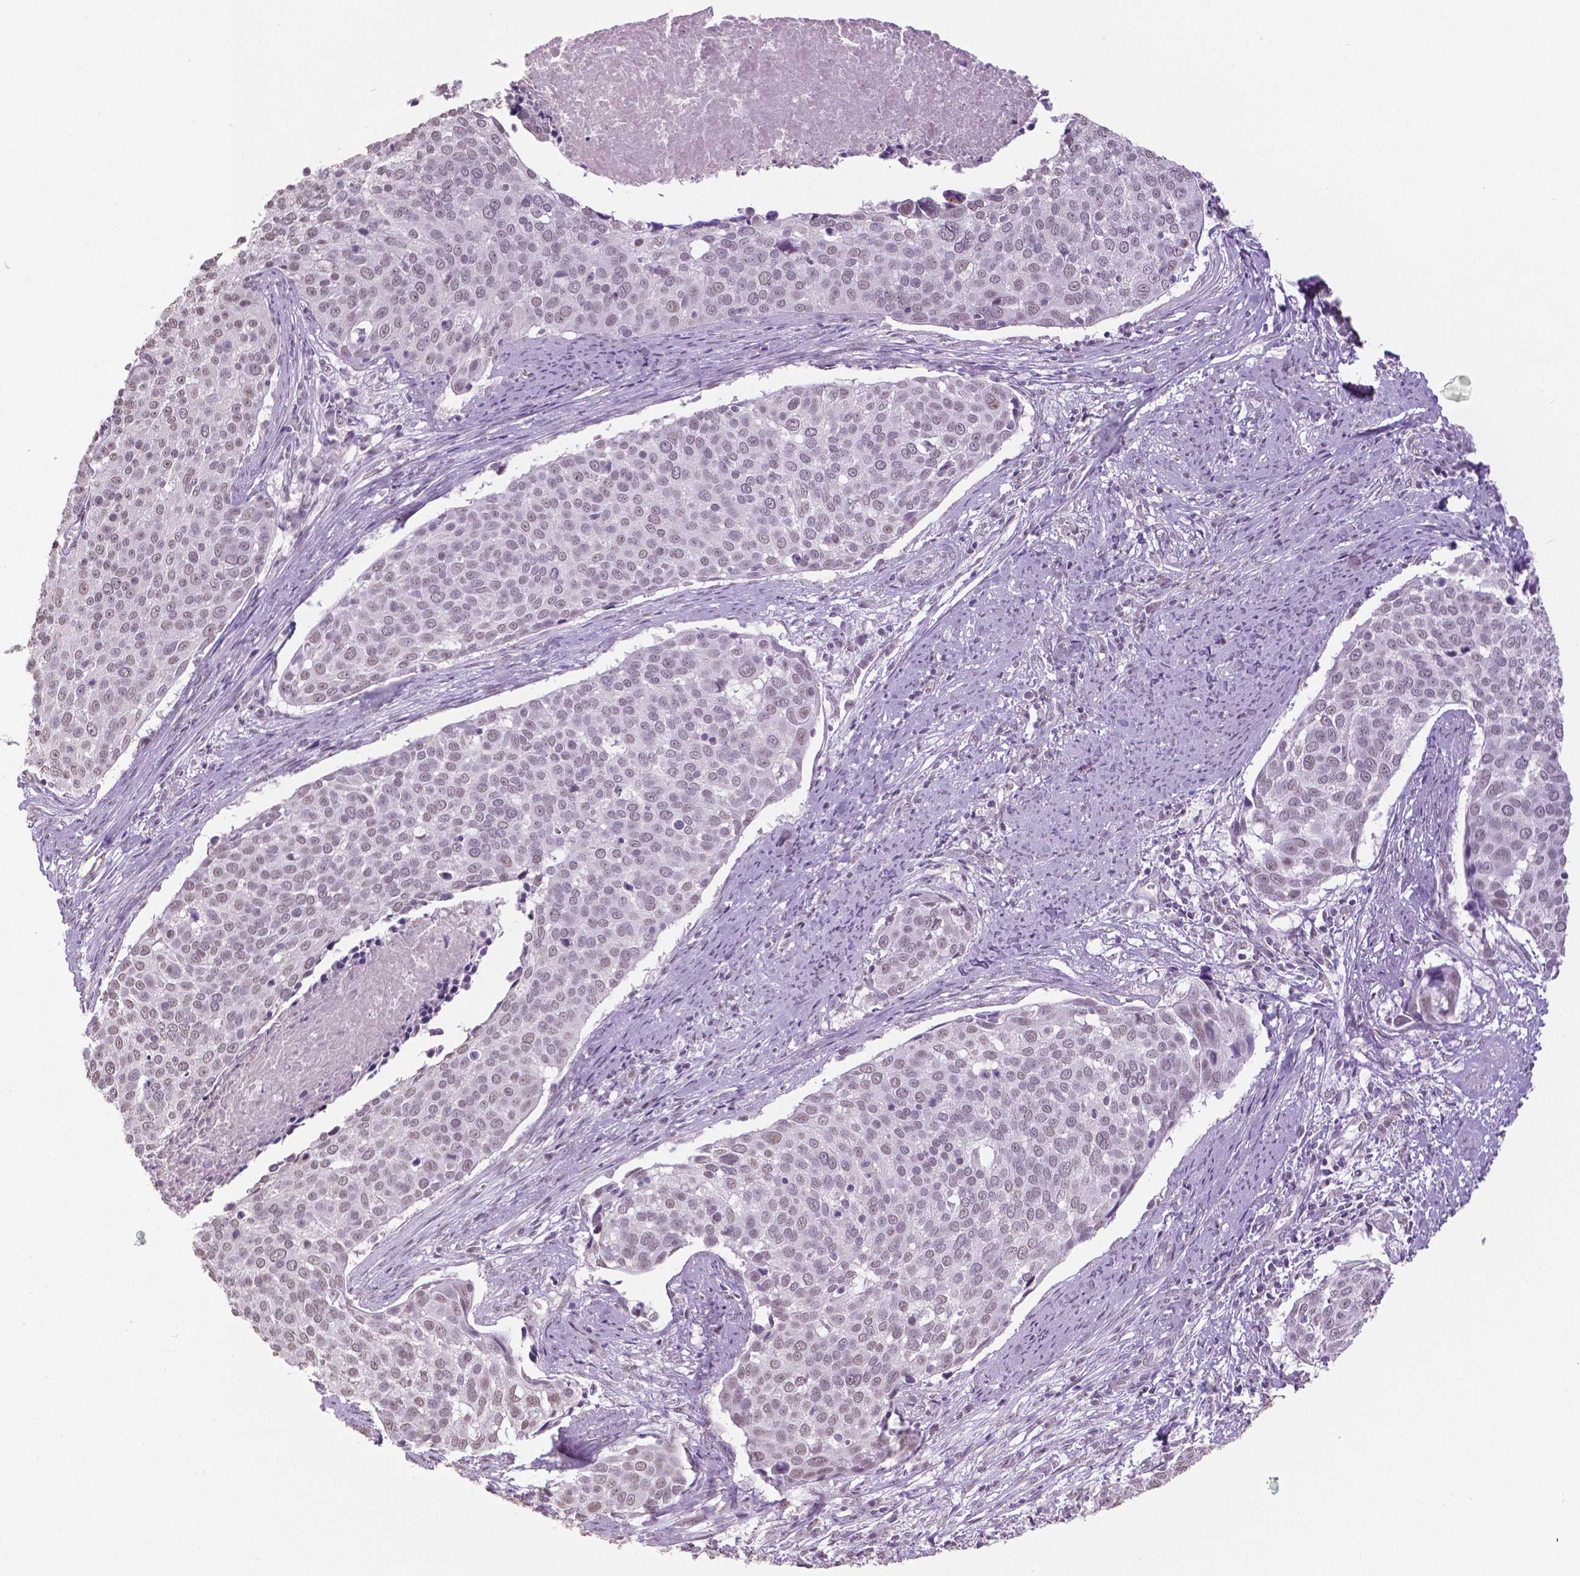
{"staining": {"intensity": "weak", "quantity": "<25%", "location": "nuclear"}, "tissue": "cervical cancer", "cell_type": "Tumor cells", "image_type": "cancer", "snomed": [{"axis": "morphology", "description": "Squamous cell carcinoma, NOS"}, {"axis": "topography", "description": "Cervix"}], "caption": "Protein analysis of cervical squamous cell carcinoma demonstrates no significant staining in tumor cells. (Stains: DAB (3,3'-diaminobenzidine) immunohistochemistry (IHC) with hematoxylin counter stain, Microscopy: brightfield microscopy at high magnification).", "gene": "IGF2BP1", "patient": {"sex": "female", "age": 39}}